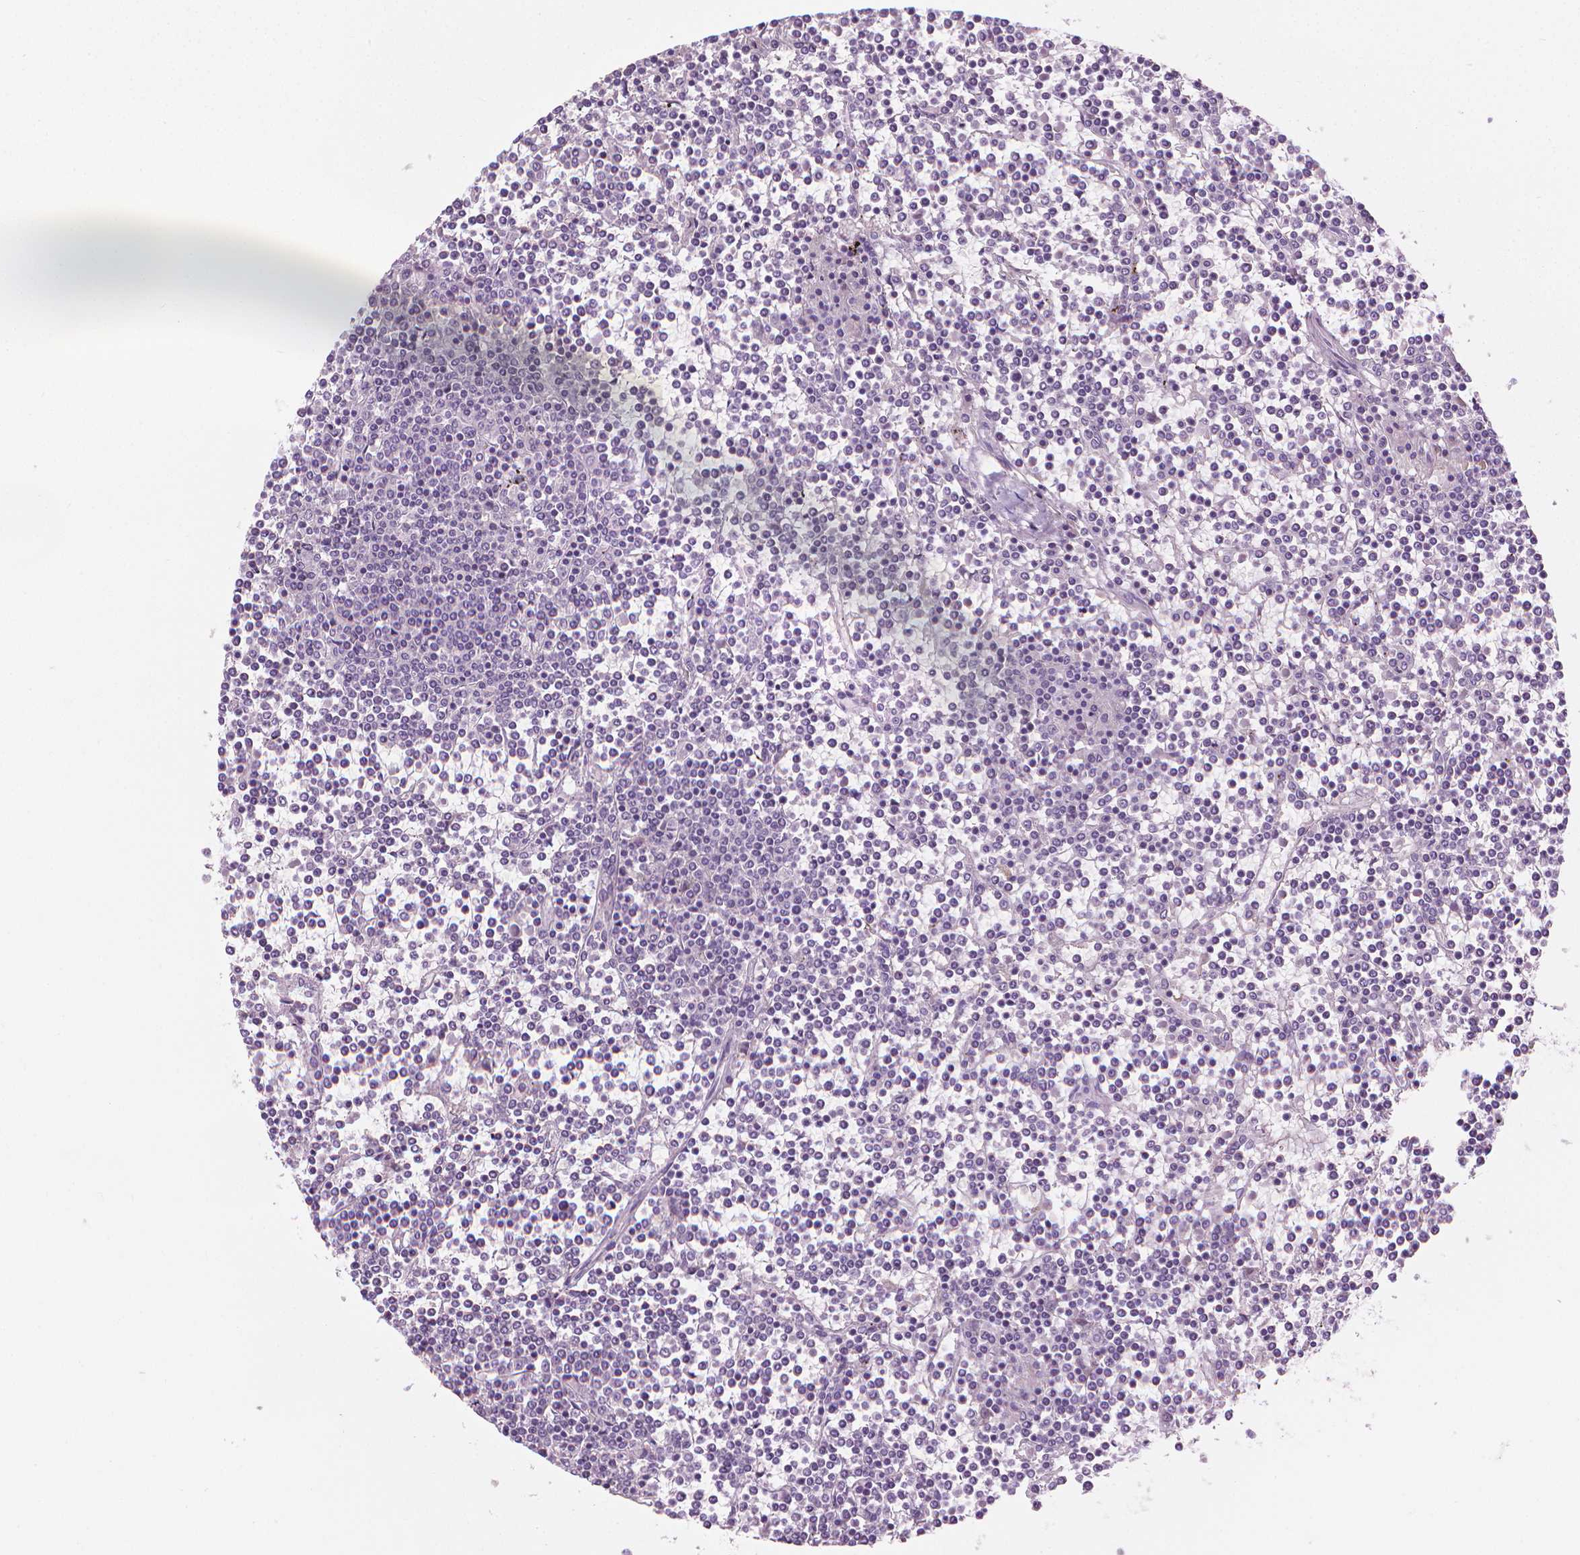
{"staining": {"intensity": "negative", "quantity": "none", "location": "none"}, "tissue": "lymphoma", "cell_type": "Tumor cells", "image_type": "cancer", "snomed": [{"axis": "morphology", "description": "Malignant lymphoma, non-Hodgkin's type, Low grade"}, {"axis": "topography", "description": "Spleen"}], "caption": "Immunohistochemical staining of human malignant lymphoma, non-Hodgkin's type (low-grade) reveals no significant positivity in tumor cells. (DAB immunohistochemistry (IHC) visualized using brightfield microscopy, high magnification).", "gene": "SAXO2", "patient": {"sex": "female", "age": 19}}